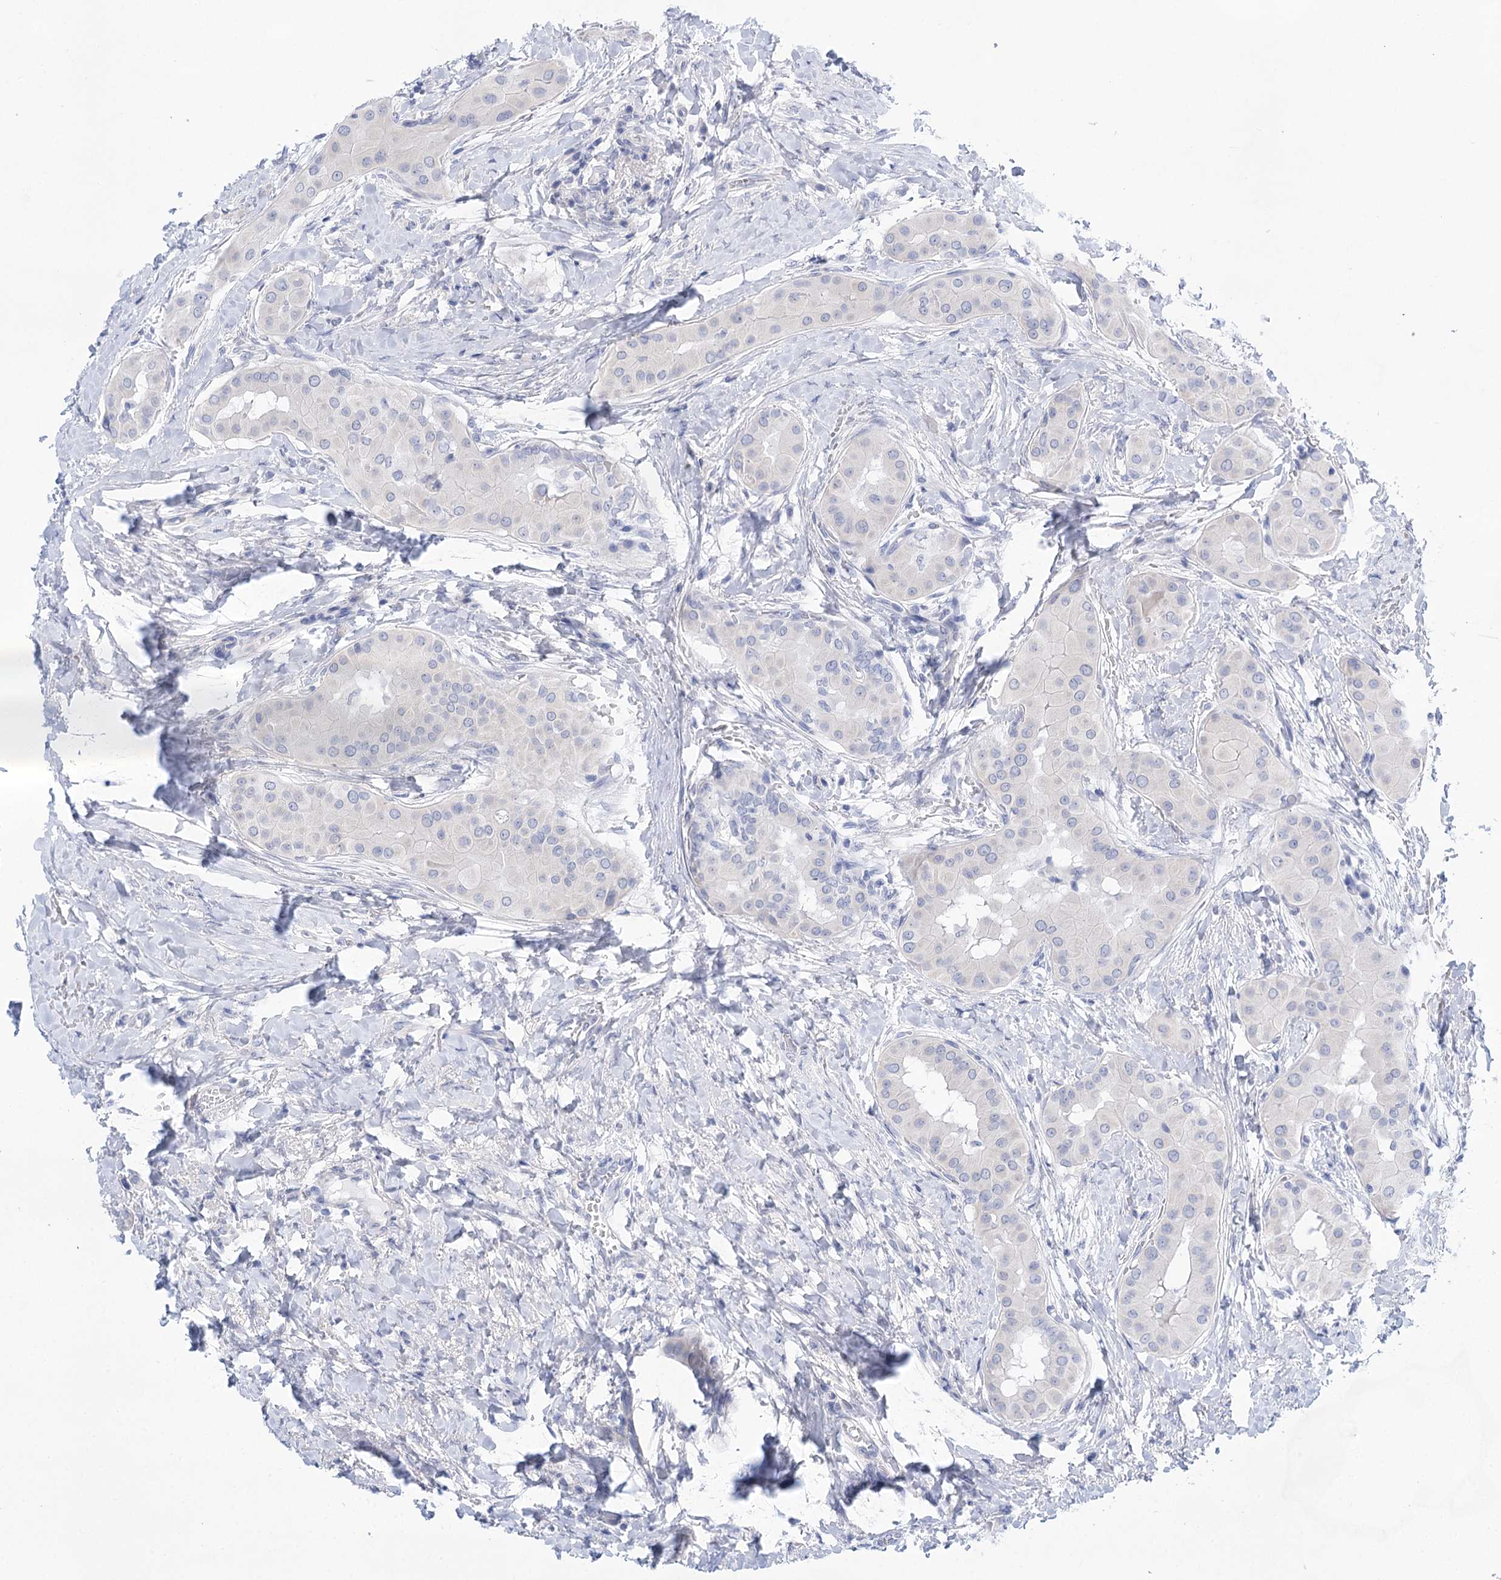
{"staining": {"intensity": "negative", "quantity": "none", "location": "none"}, "tissue": "thyroid cancer", "cell_type": "Tumor cells", "image_type": "cancer", "snomed": [{"axis": "morphology", "description": "Papillary adenocarcinoma, NOS"}, {"axis": "topography", "description": "Thyroid gland"}], "caption": "IHC micrograph of human thyroid cancer stained for a protein (brown), which shows no expression in tumor cells.", "gene": "LALBA", "patient": {"sex": "male", "age": 33}}